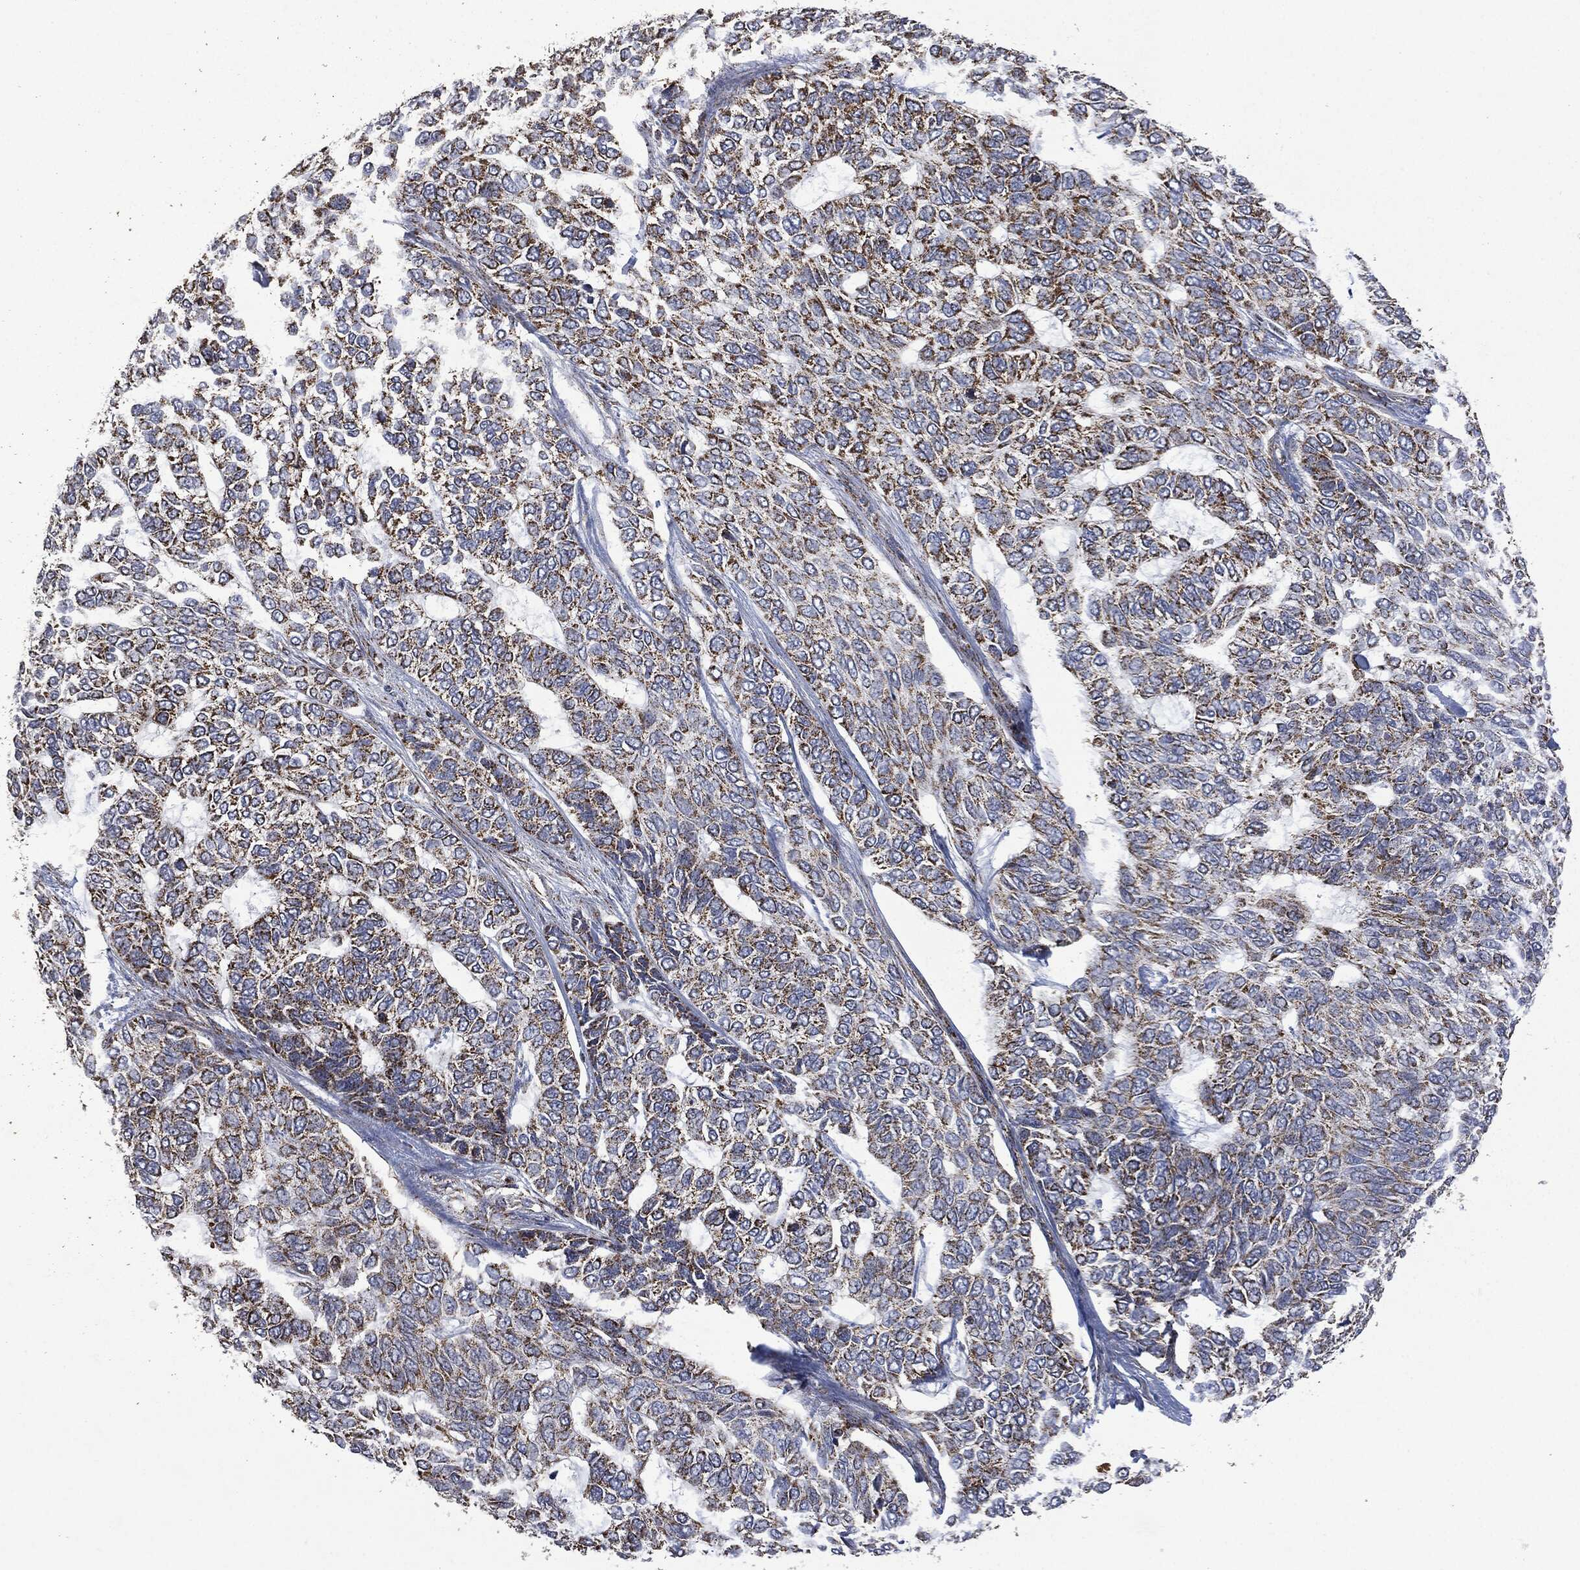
{"staining": {"intensity": "strong", "quantity": ">75%", "location": "cytoplasmic/membranous"}, "tissue": "skin cancer", "cell_type": "Tumor cells", "image_type": "cancer", "snomed": [{"axis": "morphology", "description": "Basal cell carcinoma"}, {"axis": "topography", "description": "Skin"}], "caption": "Immunohistochemical staining of basal cell carcinoma (skin) reveals high levels of strong cytoplasmic/membranous protein positivity in about >75% of tumor cells.", "gene": "RYK", "patient": {"sex": "female", "age": 65}}